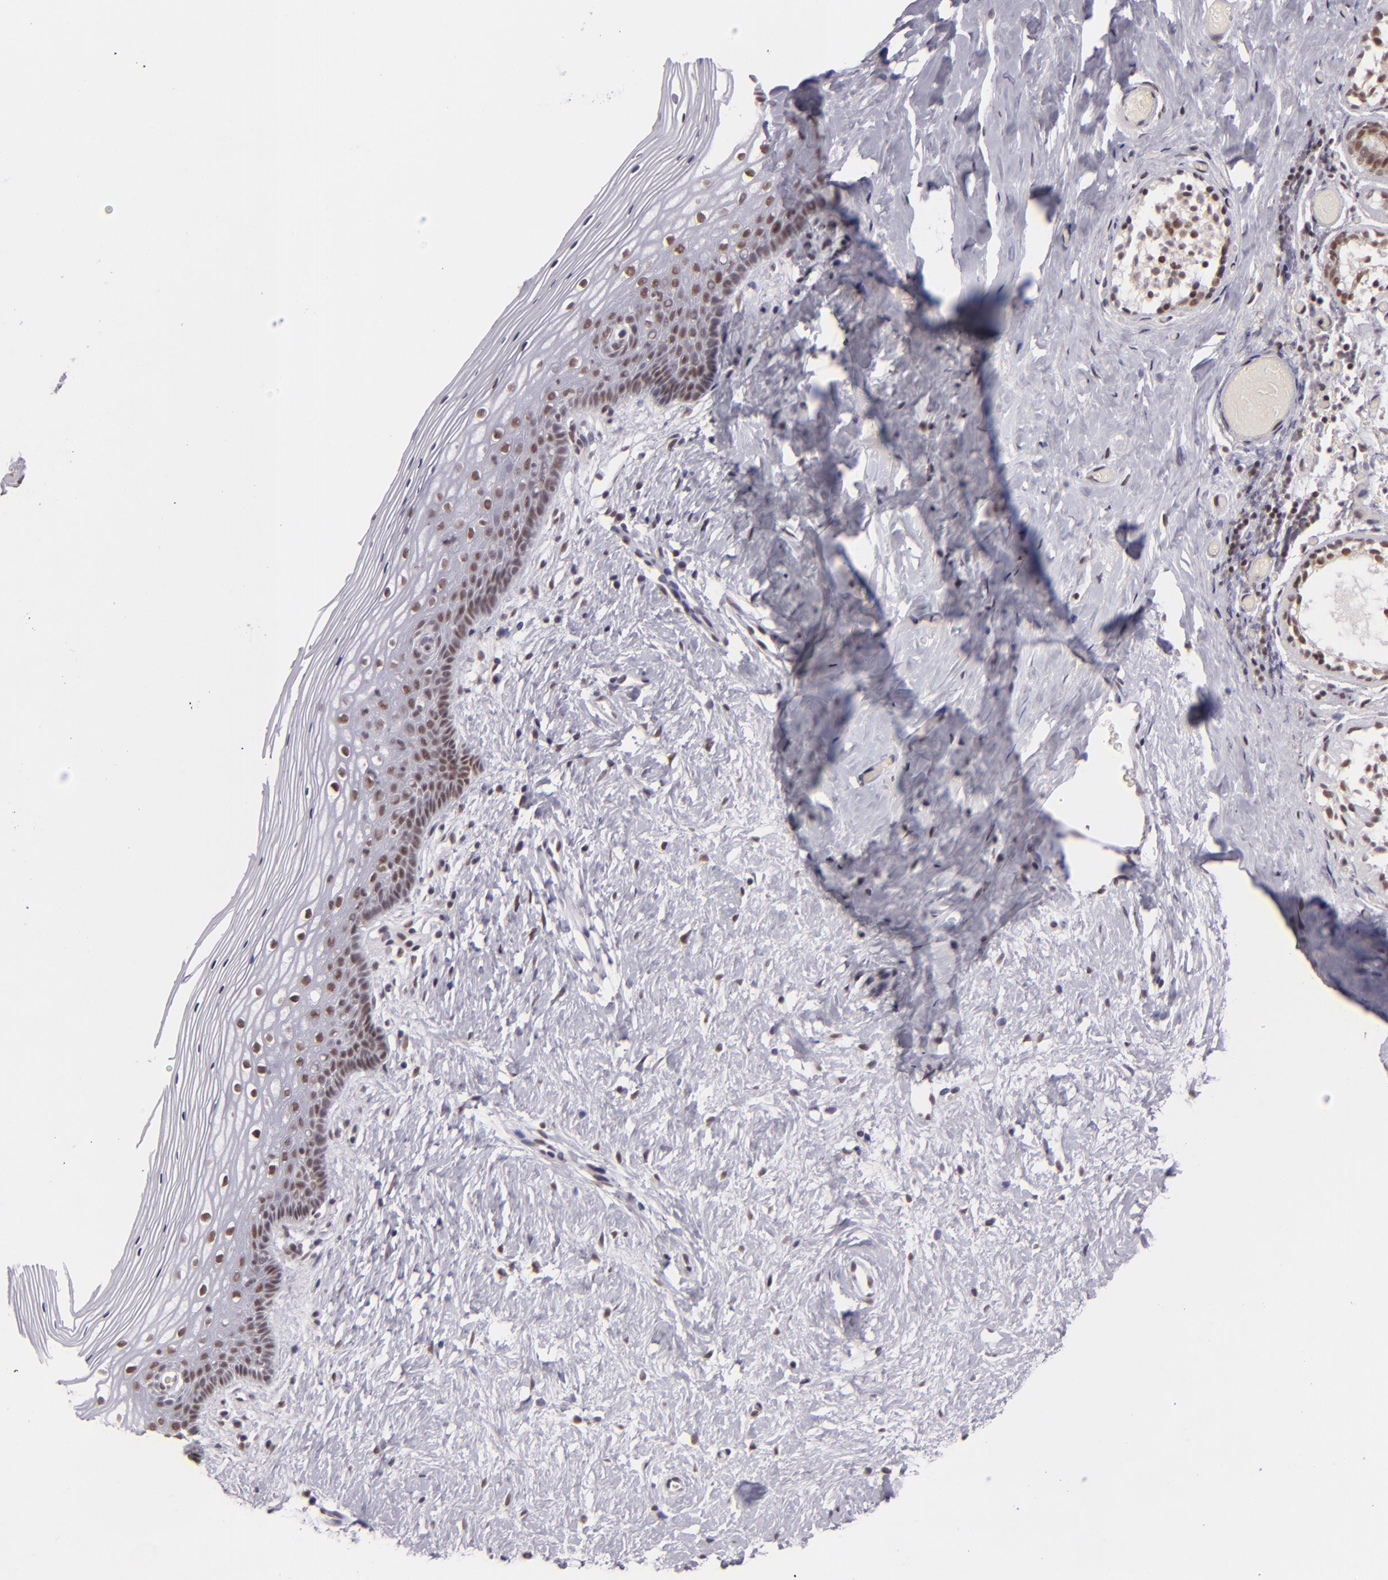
{"staining": {"intensity": "weak", "quantity": ">75%", "location": "nuclear"}, "tissue": "vagina", "cell_type": "Squamous epithelial cells", "image_type": "normal", "snomed": [{"axis": "morphology", "description": "Normal tissue, NOS"}, {"axis": "topography", "description": "Vagina"}], "caption": "Unremarkable vagina shows weak nuclear expression in approximately >75% of squamous epithelial cells, visualized by immunohistochemistry. (Brightfield microscopy of DAB IHC at high magnification).", "gene": "BRD8", "patient": {"sex": "female", "age": 46}}